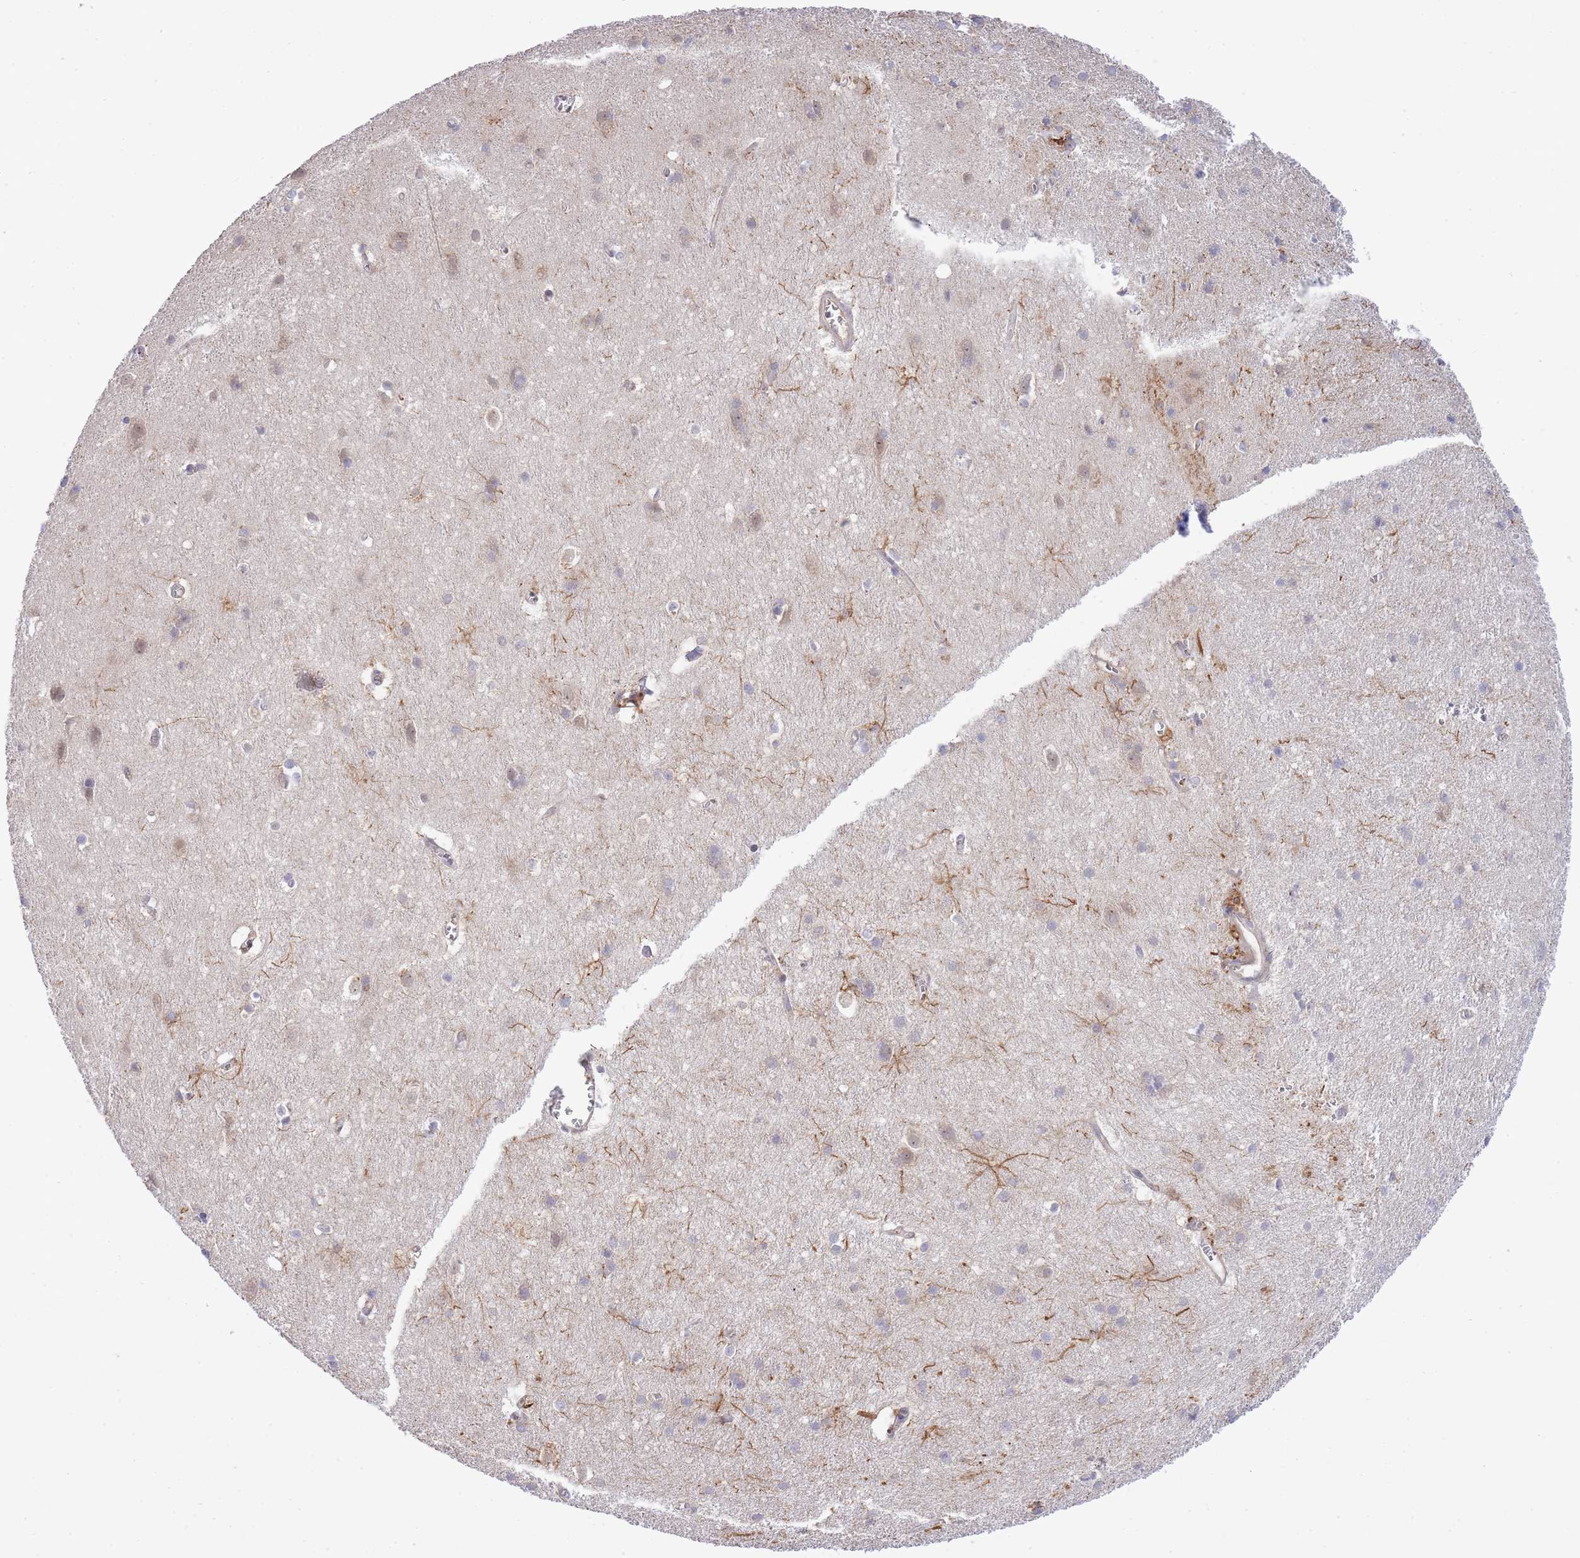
{"staining": {"intensity": "weak", "quantity": ">75%", "location": "cytoplasmic/membranous"}, "tissue": "cerebral cortex", "cell_type": "Endothelial cells", "image_type": "normal", "snomed": [{"axis": "morphology", "description": "Normal tissue, NOS"}, {"axis": "topography", "description": "Cerebral cortex"}], "caption": "Protein expression analysis of benign cerebral cortex shows weak cytoplasmic/membranous positivity in about >75% of endothelial cells. The protein is shown in brown color, while the nuclei are stained blue.", "gene": "EIF2B2", "patient": {"sex": "male", "age": 54}}